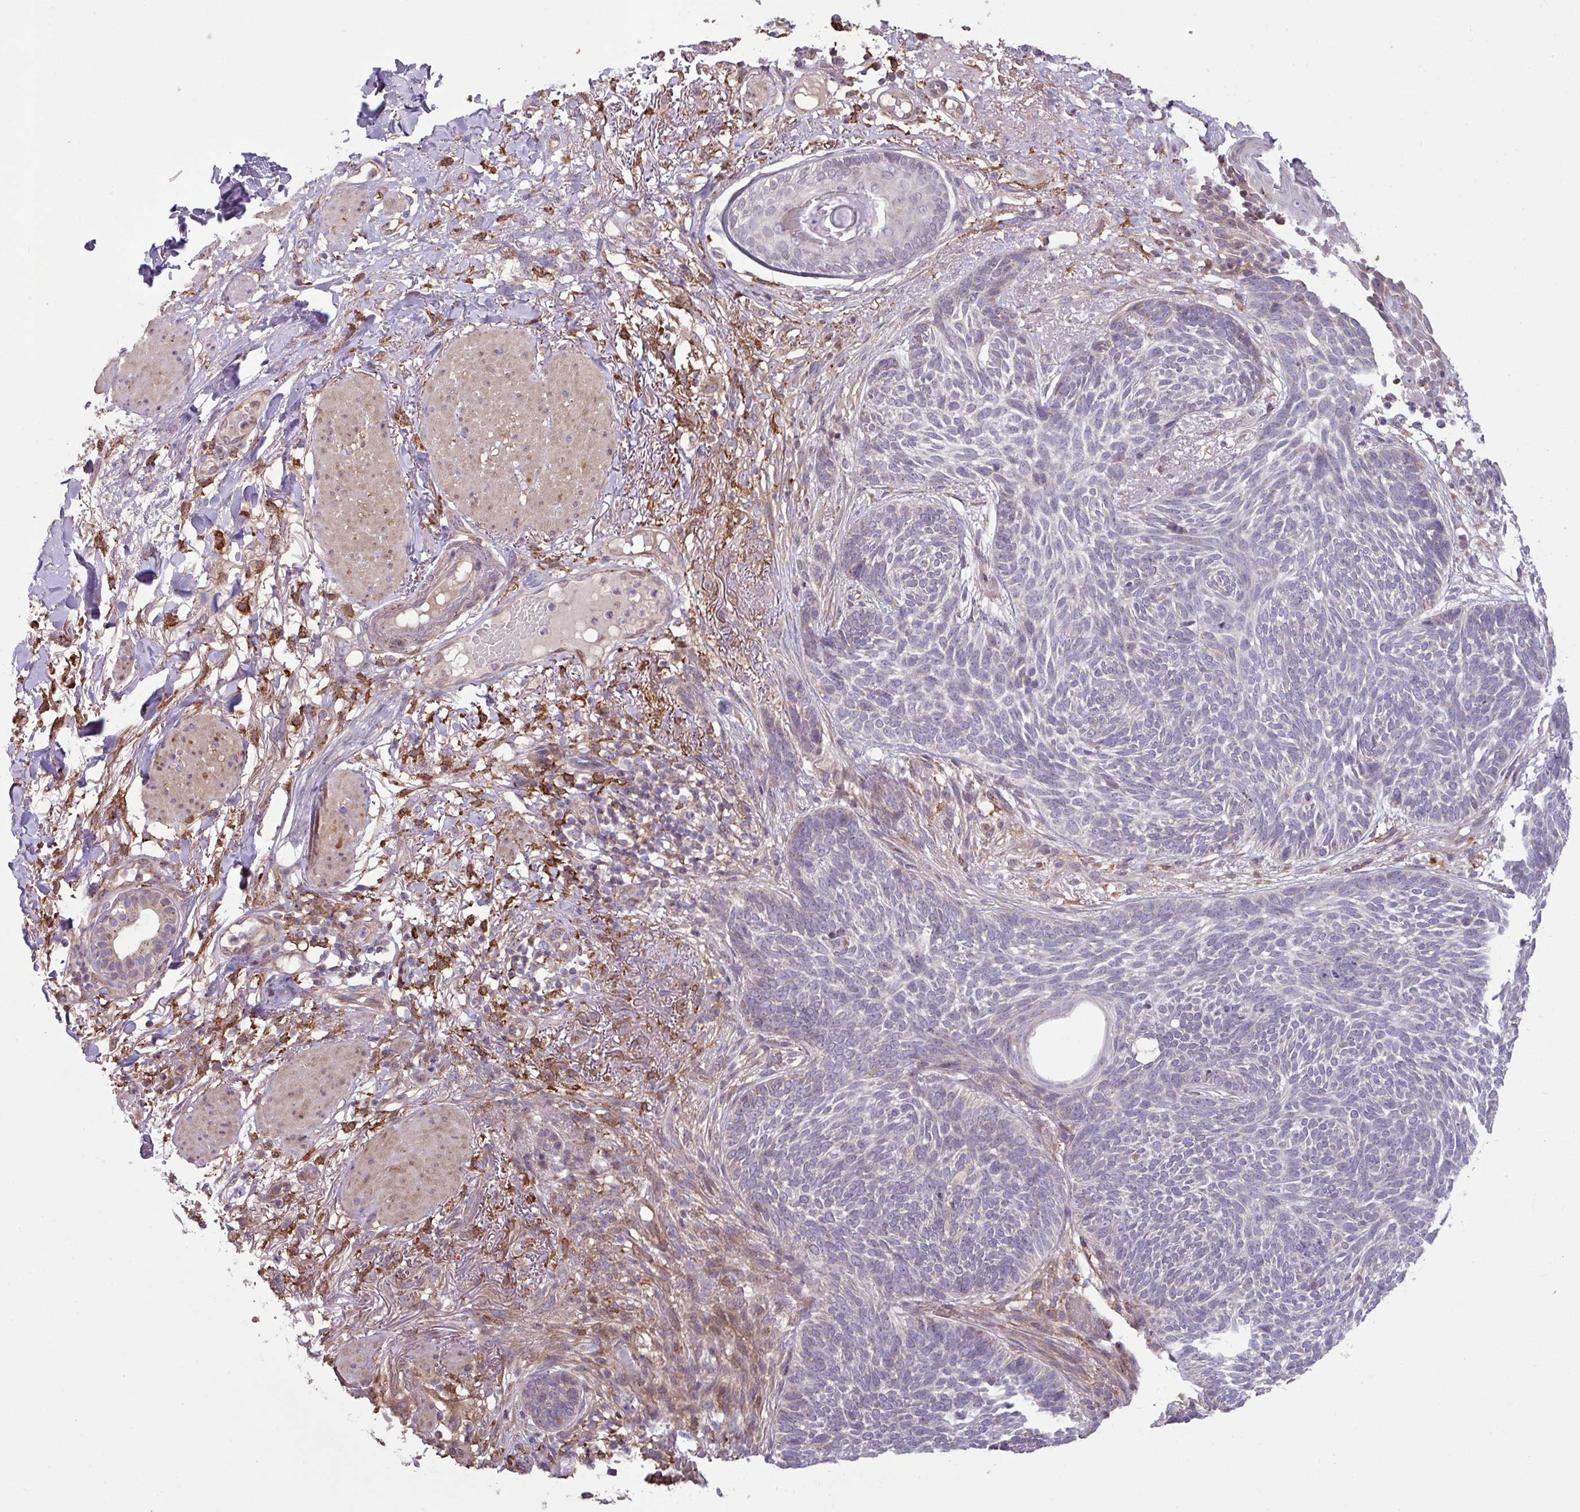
{"staining": {"intensity": "negative", "quantity": "none", "location": "none"}, "tissue": "skin cancer", "cell_type": "Tumor cells", "image_type": "cancer", "snomed": [{"axis": "morphology", "description": "Normal tissue, NOS"}, {"axis": "morphology", "description": "Basal cell carcinoma"}, {"axis": "topography", "description": "Skin"}], "caption": "Tumor cells are negative for protein expression in human skin cancer (basal cell carcinoma).", "gene": "ARHGEF25", "patient": {"sex": "male", "age": 64}}